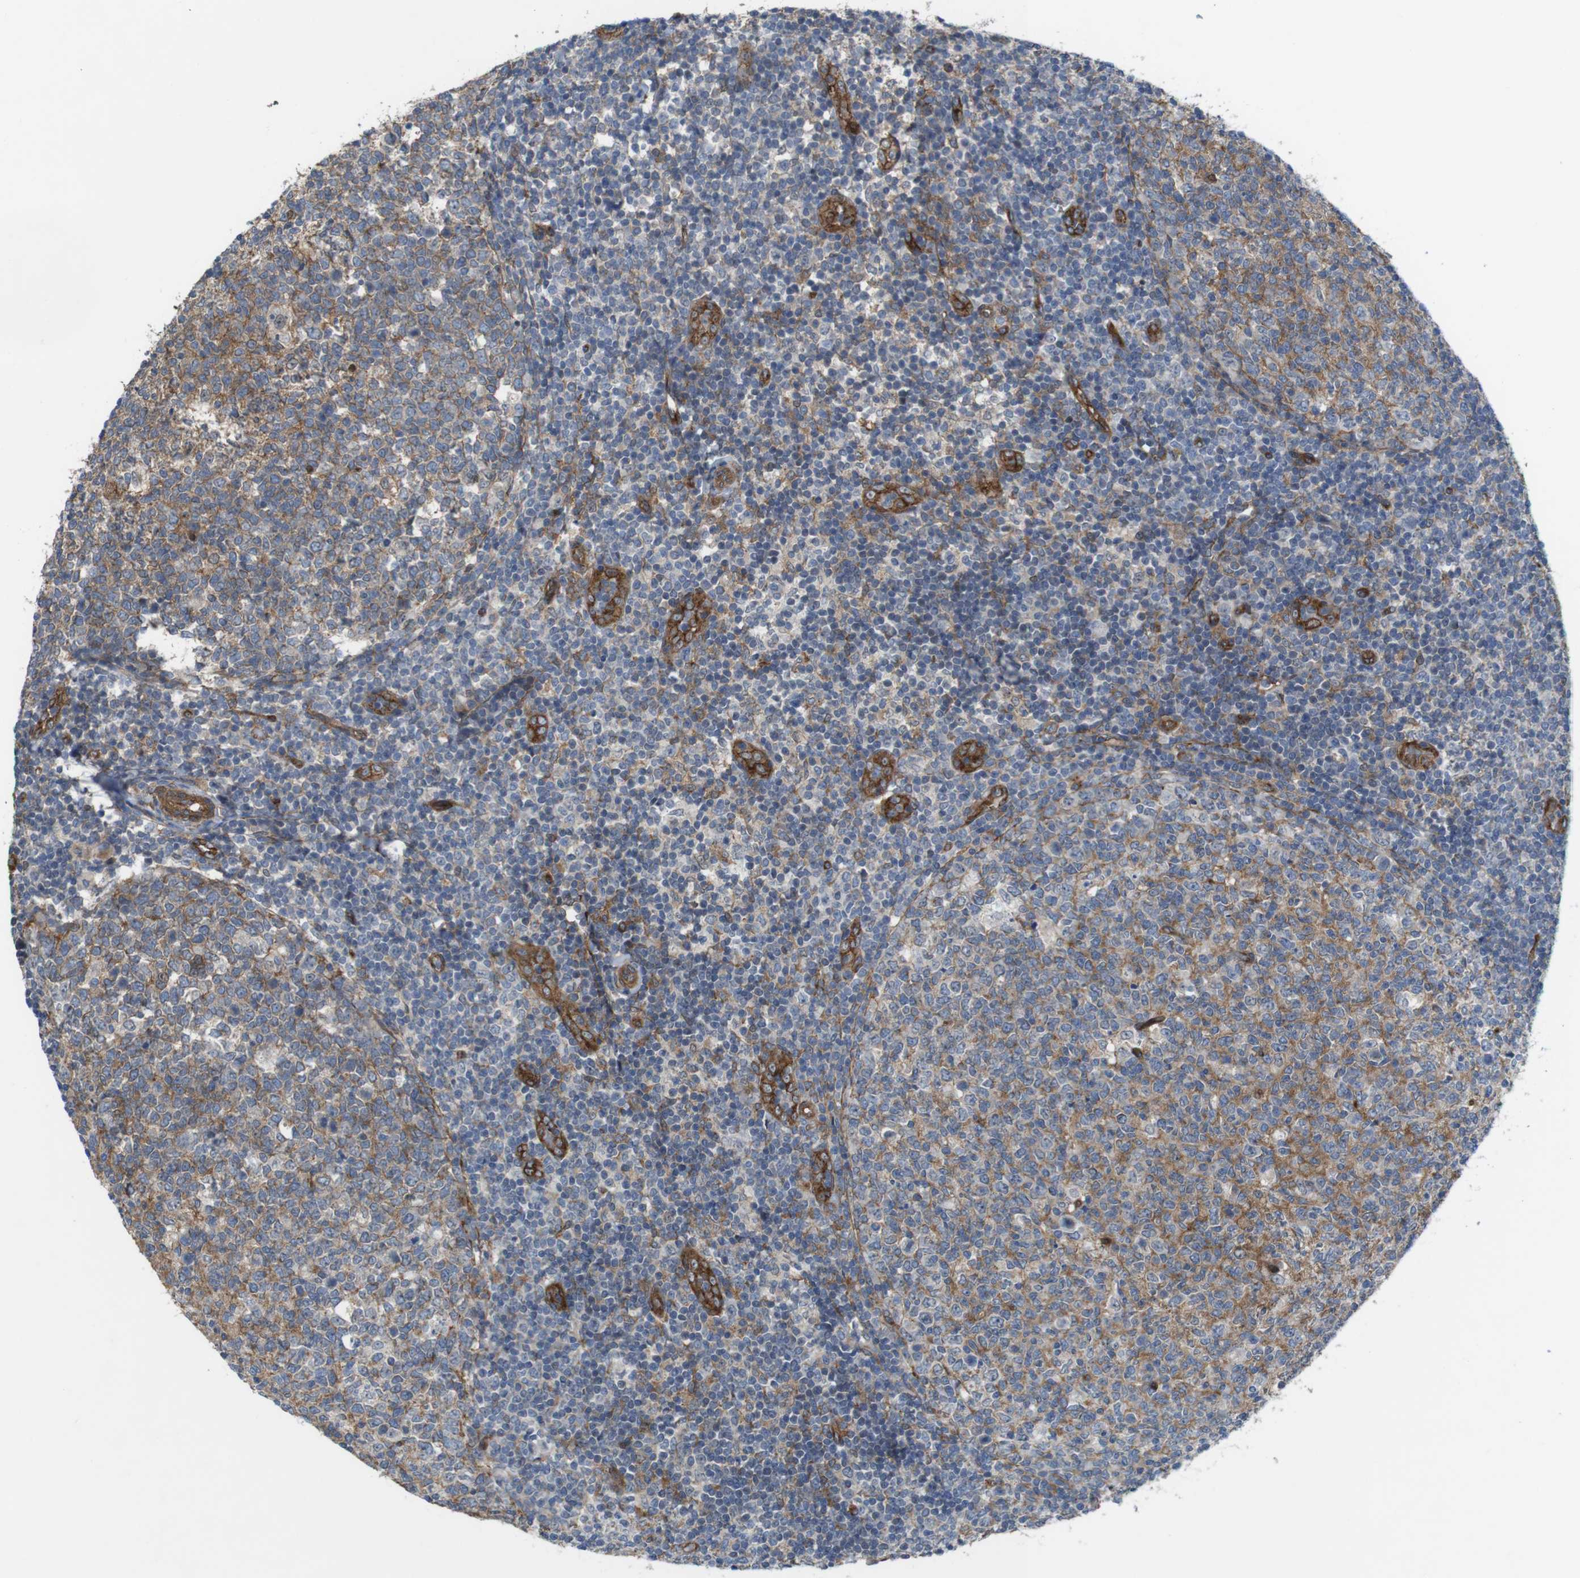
{"staining": {"intensity": "moderate", "quantity": ">75%", "location": "cytoplasmic/membranous"}, "tissue": "tonsil", "cell_type": "Germinal center cells", "image_type": "normal", "snomed": [{"axis": "morphology", "description": "Normal tissue, NOS"}, {"axis": "topography", "description": "Tonsil"}], "caption": "Immunohistochemistry of normal human tonsil exhibits medium levels of moderate cytoplasmic/membranous positivity in approximately >75% of germinal center cells. (IHC, brightfield microscopy, high magnification).", "gene": "PTGER4", "patient": {"sex": "female", "age": 19}}